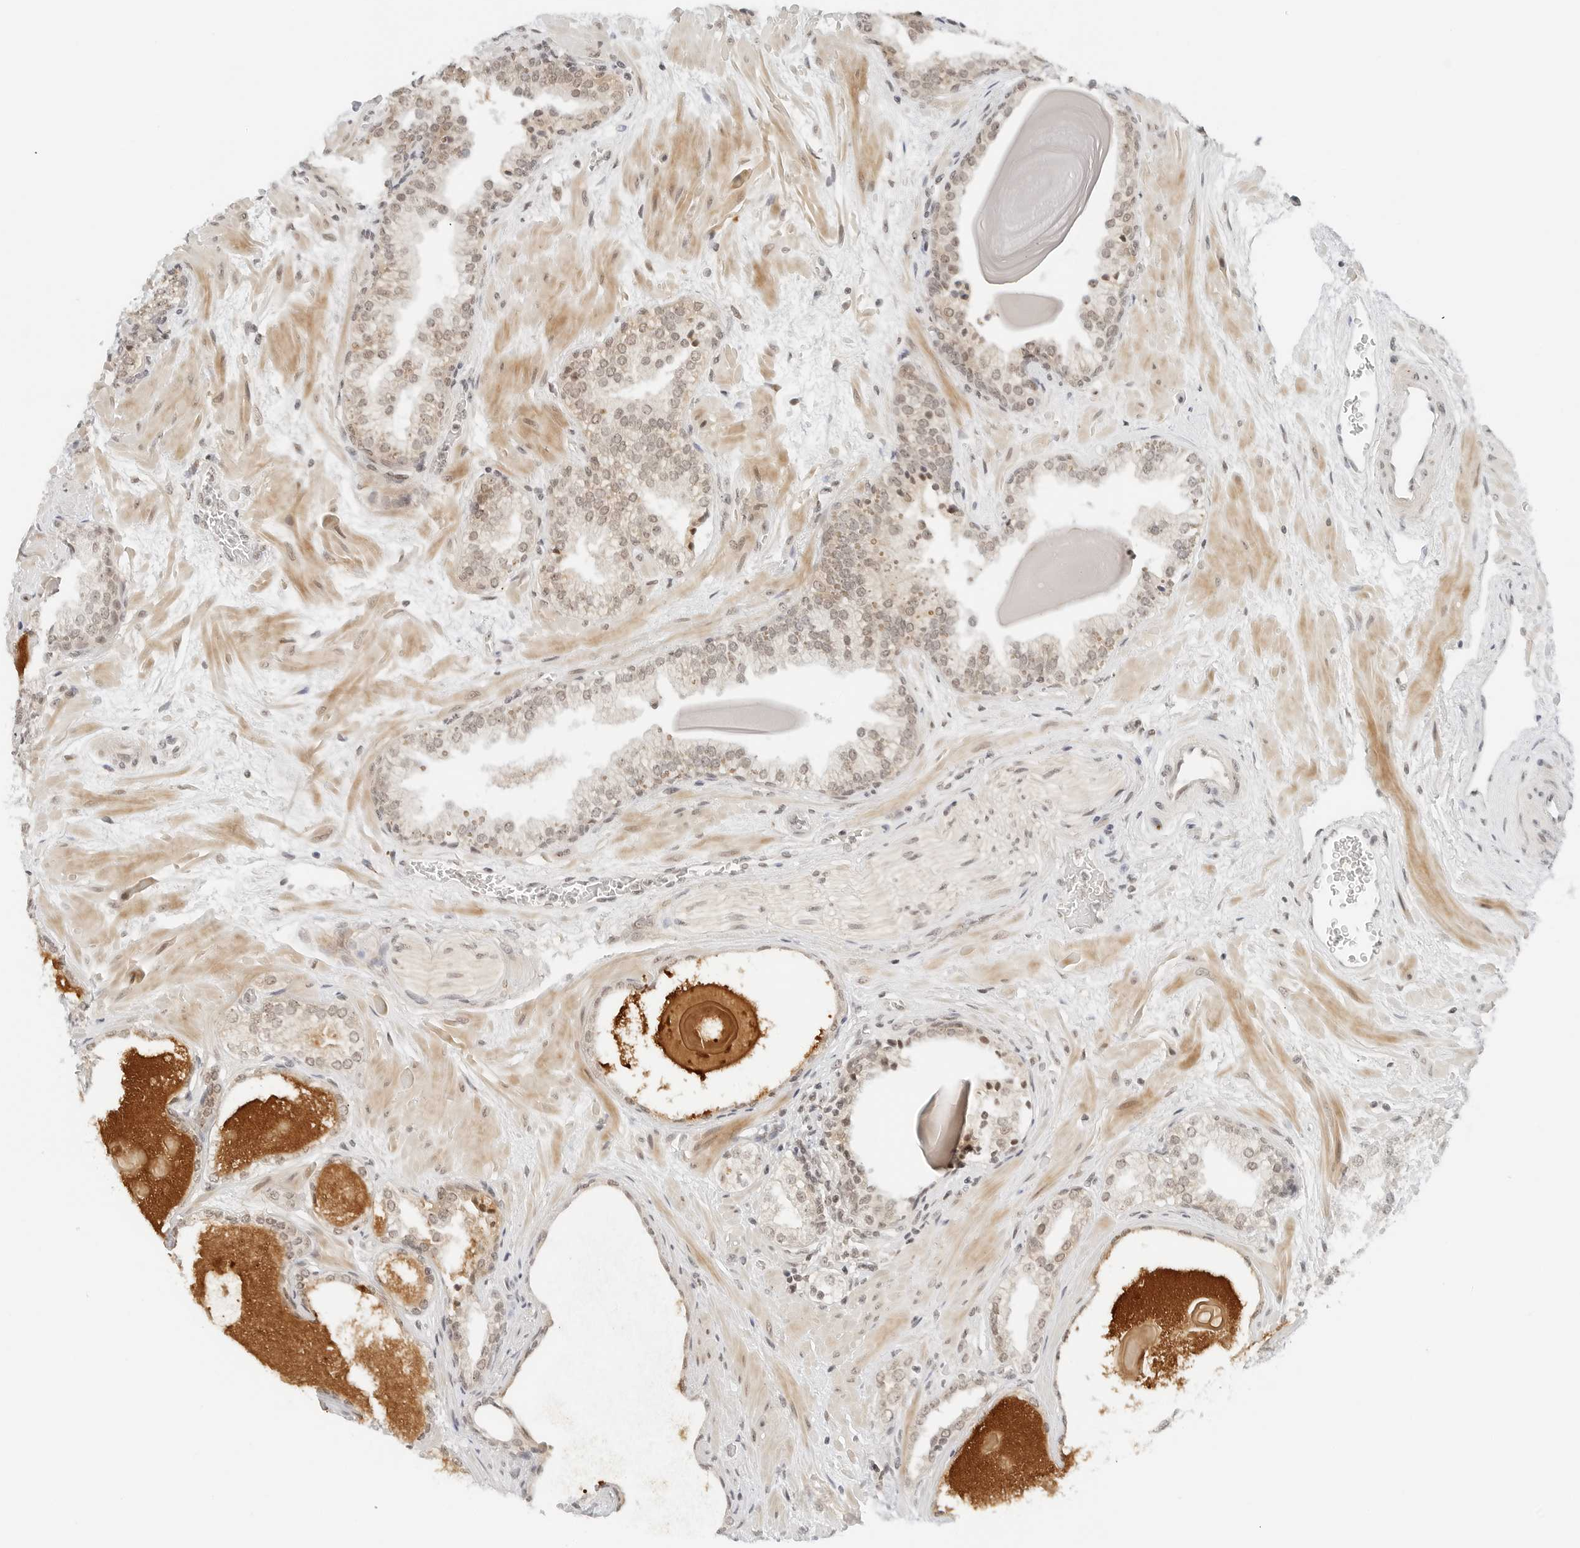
{"staining": {"intensity": "weak", "quantity": "25%-75%", "location": "cytoplasmic/membranous,nuclear"}, "tissue": "prostate", "cell_type": "Glandular cells", "image_type": "normal", "snomed": [{"axis": "morphology", "description": "Normal tissue, NOS"}, {"axis": "topography", "description": "Prostate"}], "caption": "Weak cytoplasmic/membranous,nuclear staining is seen in approximately 25%-75% of glandular cells in normal prostate.", "gene": "NEO1", "patient": {"sex": "male", "age": 48}}